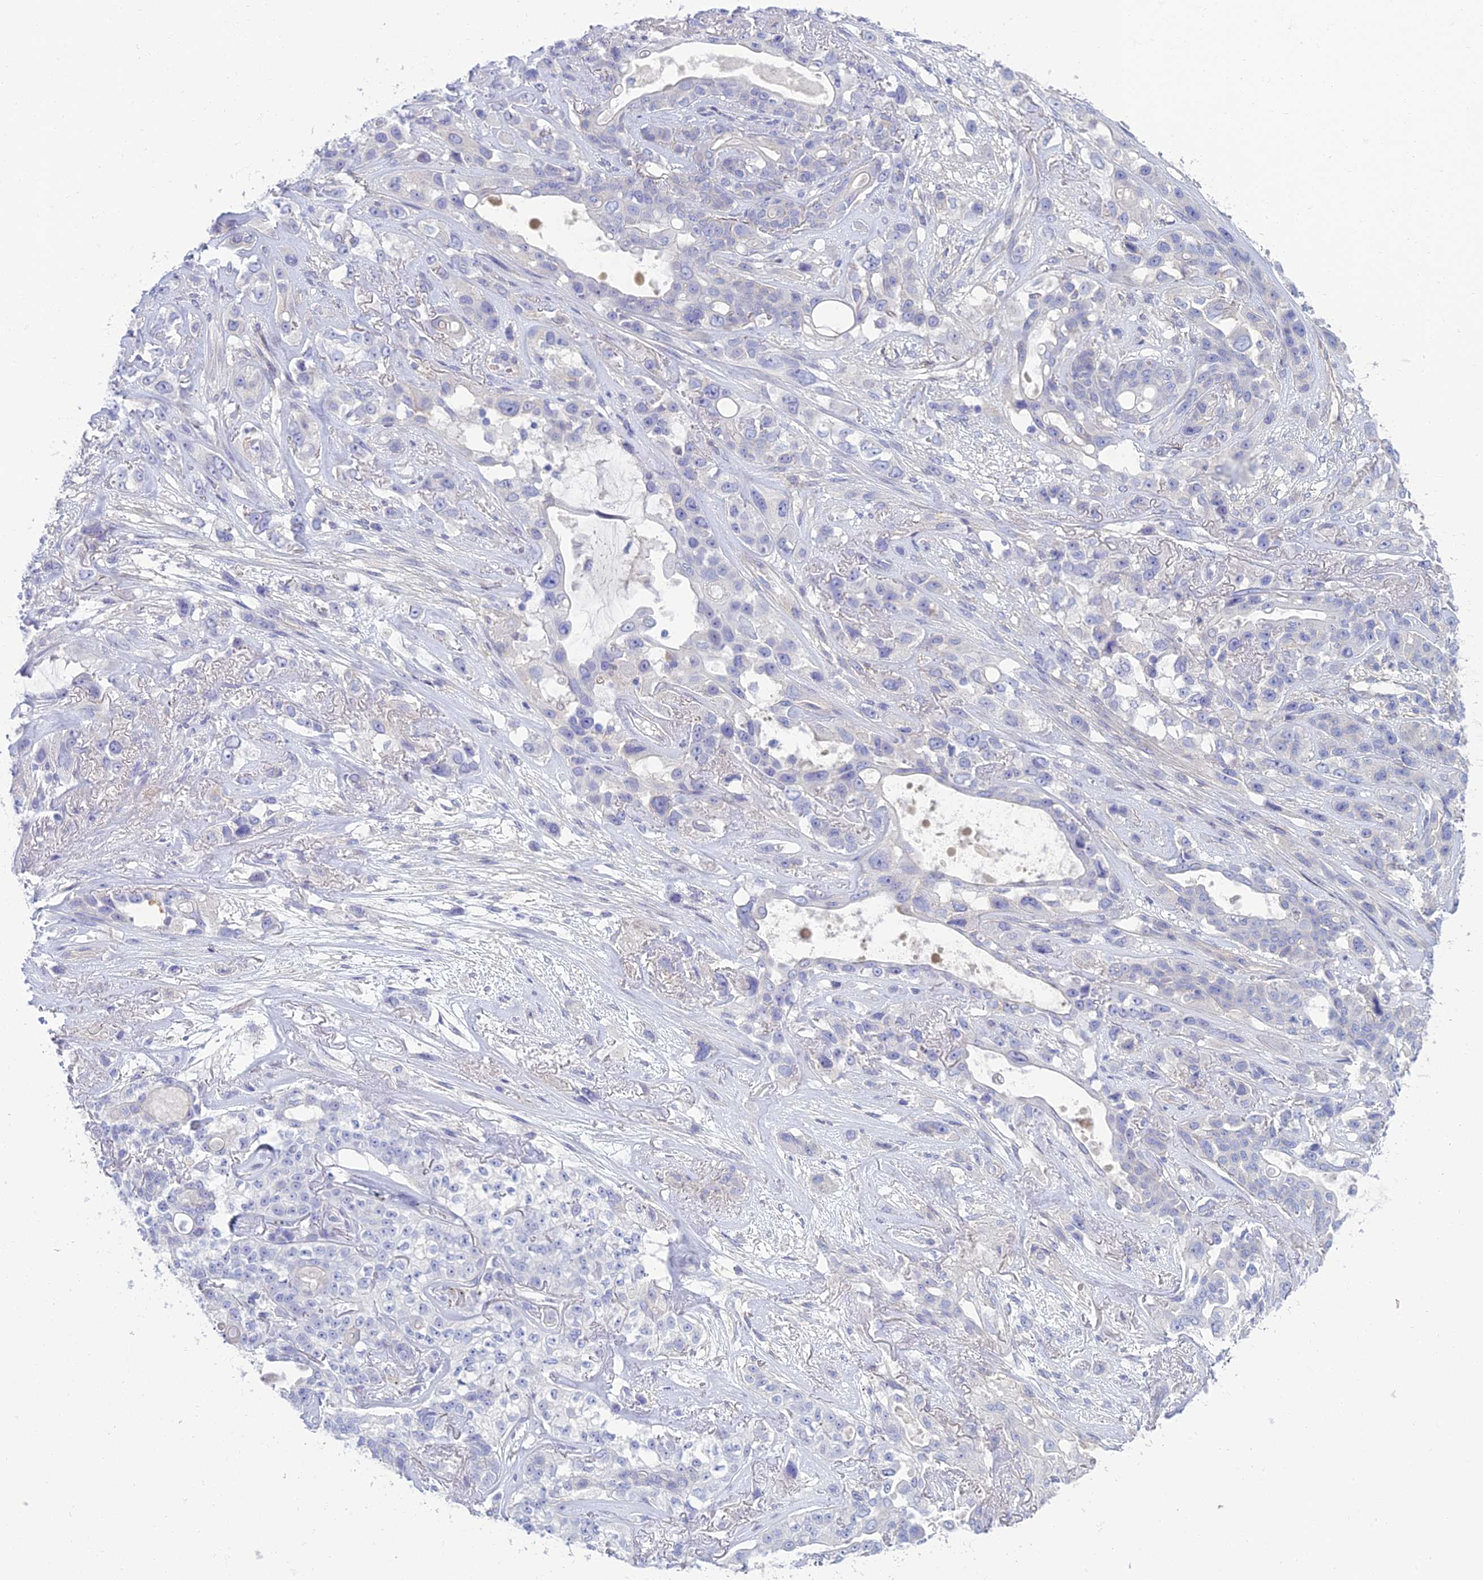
{"staining": {"intensity": "negative", "quantity": "none", "location": "none"}, "tissue": "lung cancer", "cell_type": "Tumor cells", "image_type": "cancer", "snomed": [{"axis": "morphology", "description": "Squamous cell carcinoma, NOS"}, {"axis": "topography", "description": "Lung"}], "caption": "Histopathology image shows no significant protein positivity in tumor cells of lung squamous cell carcinoma.", "gene": "NEURL1", "patient": {"sex": "female", "age": 70}}